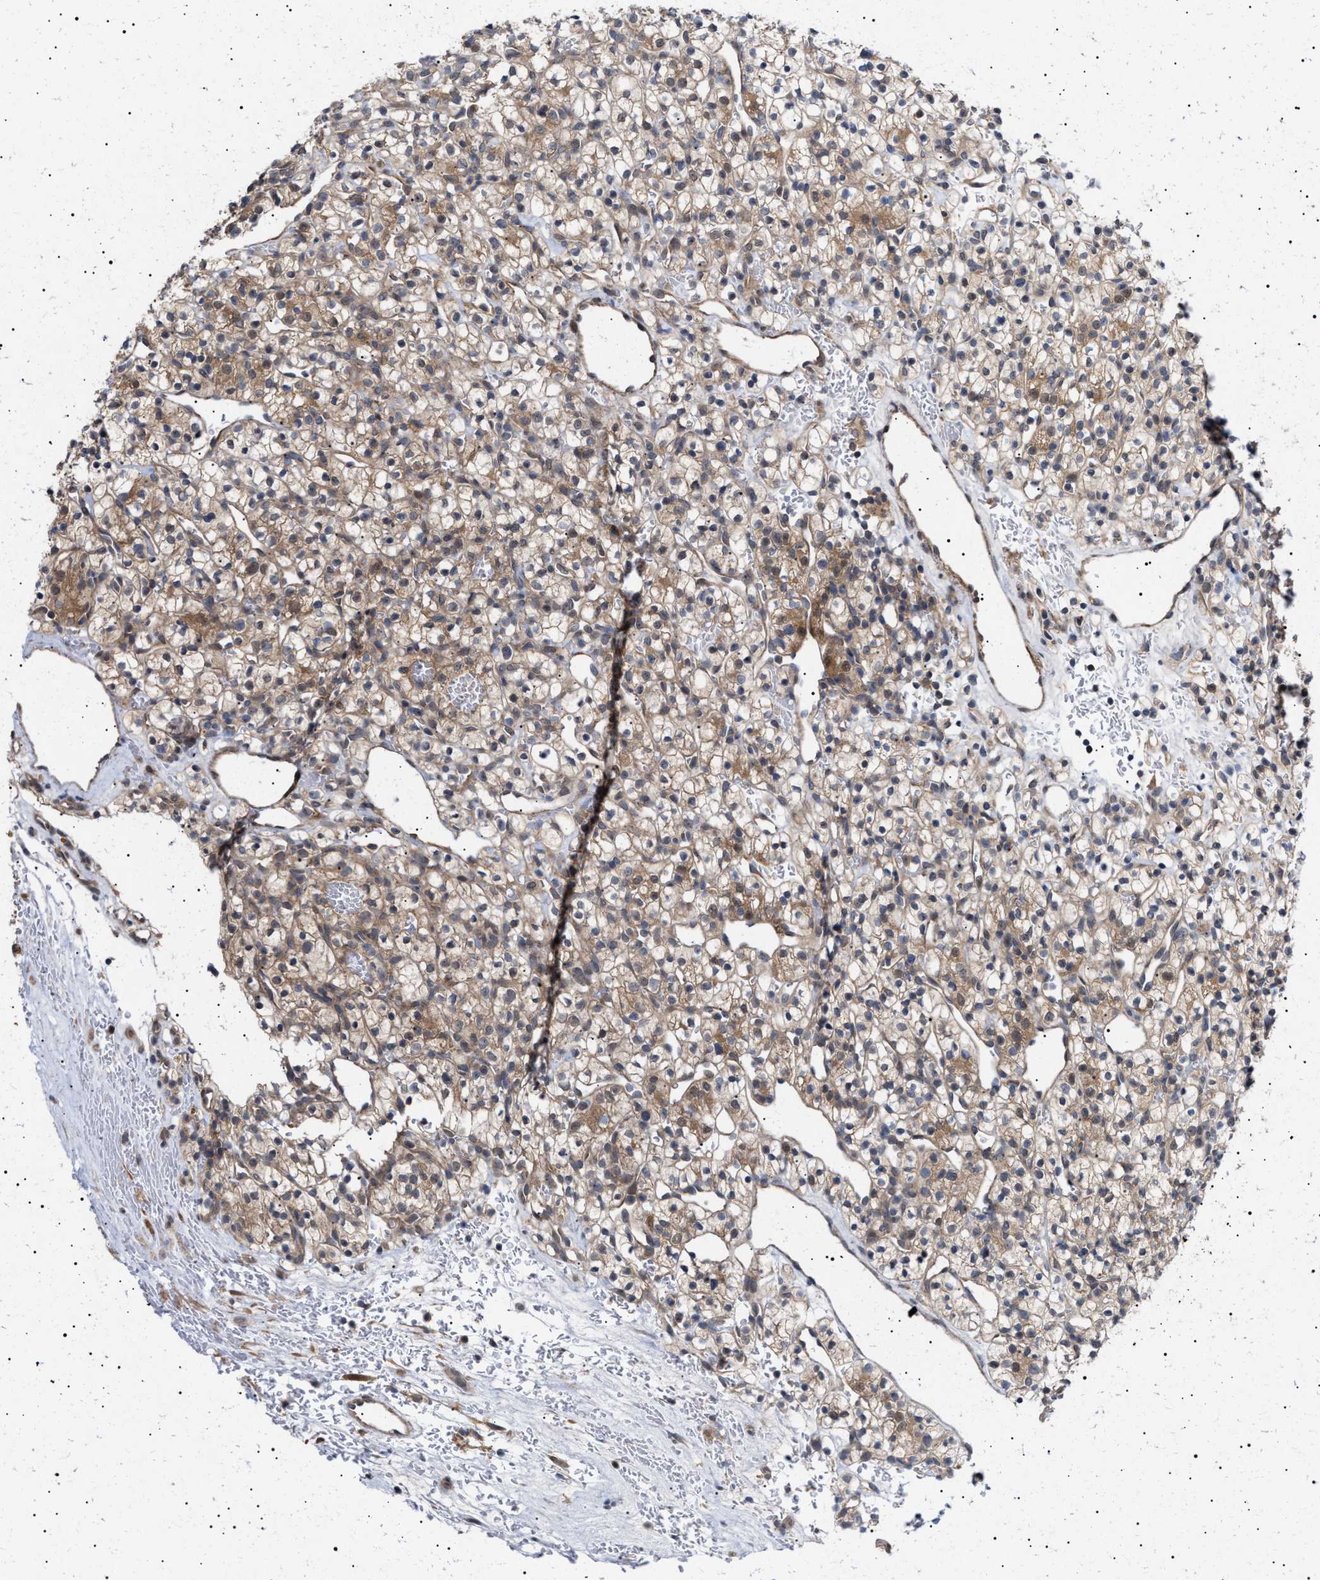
{"staining": {"intensity": "weak", "quantity": ">75%", "location": "cytoplasmic/membranous"}, "tissue": "renal cancer", "cell_type": "Tumor cells", "image_type": "cancer", "snomed": [{"axis": "morphology", "description": "Adenocarcinoma, NOS"}, {"axis": "topography", "description": "Kidney"}], "caption": "Renal adenocarcinoma stained with DAB (3,3'-diaminobenzidine) IHC exhibits low levels of weak cytoplasmic/membranous positivity in about >75% of tumor cells.", "gene": "NPLOC4", "patient": {"sex": "female", "age": 57}}